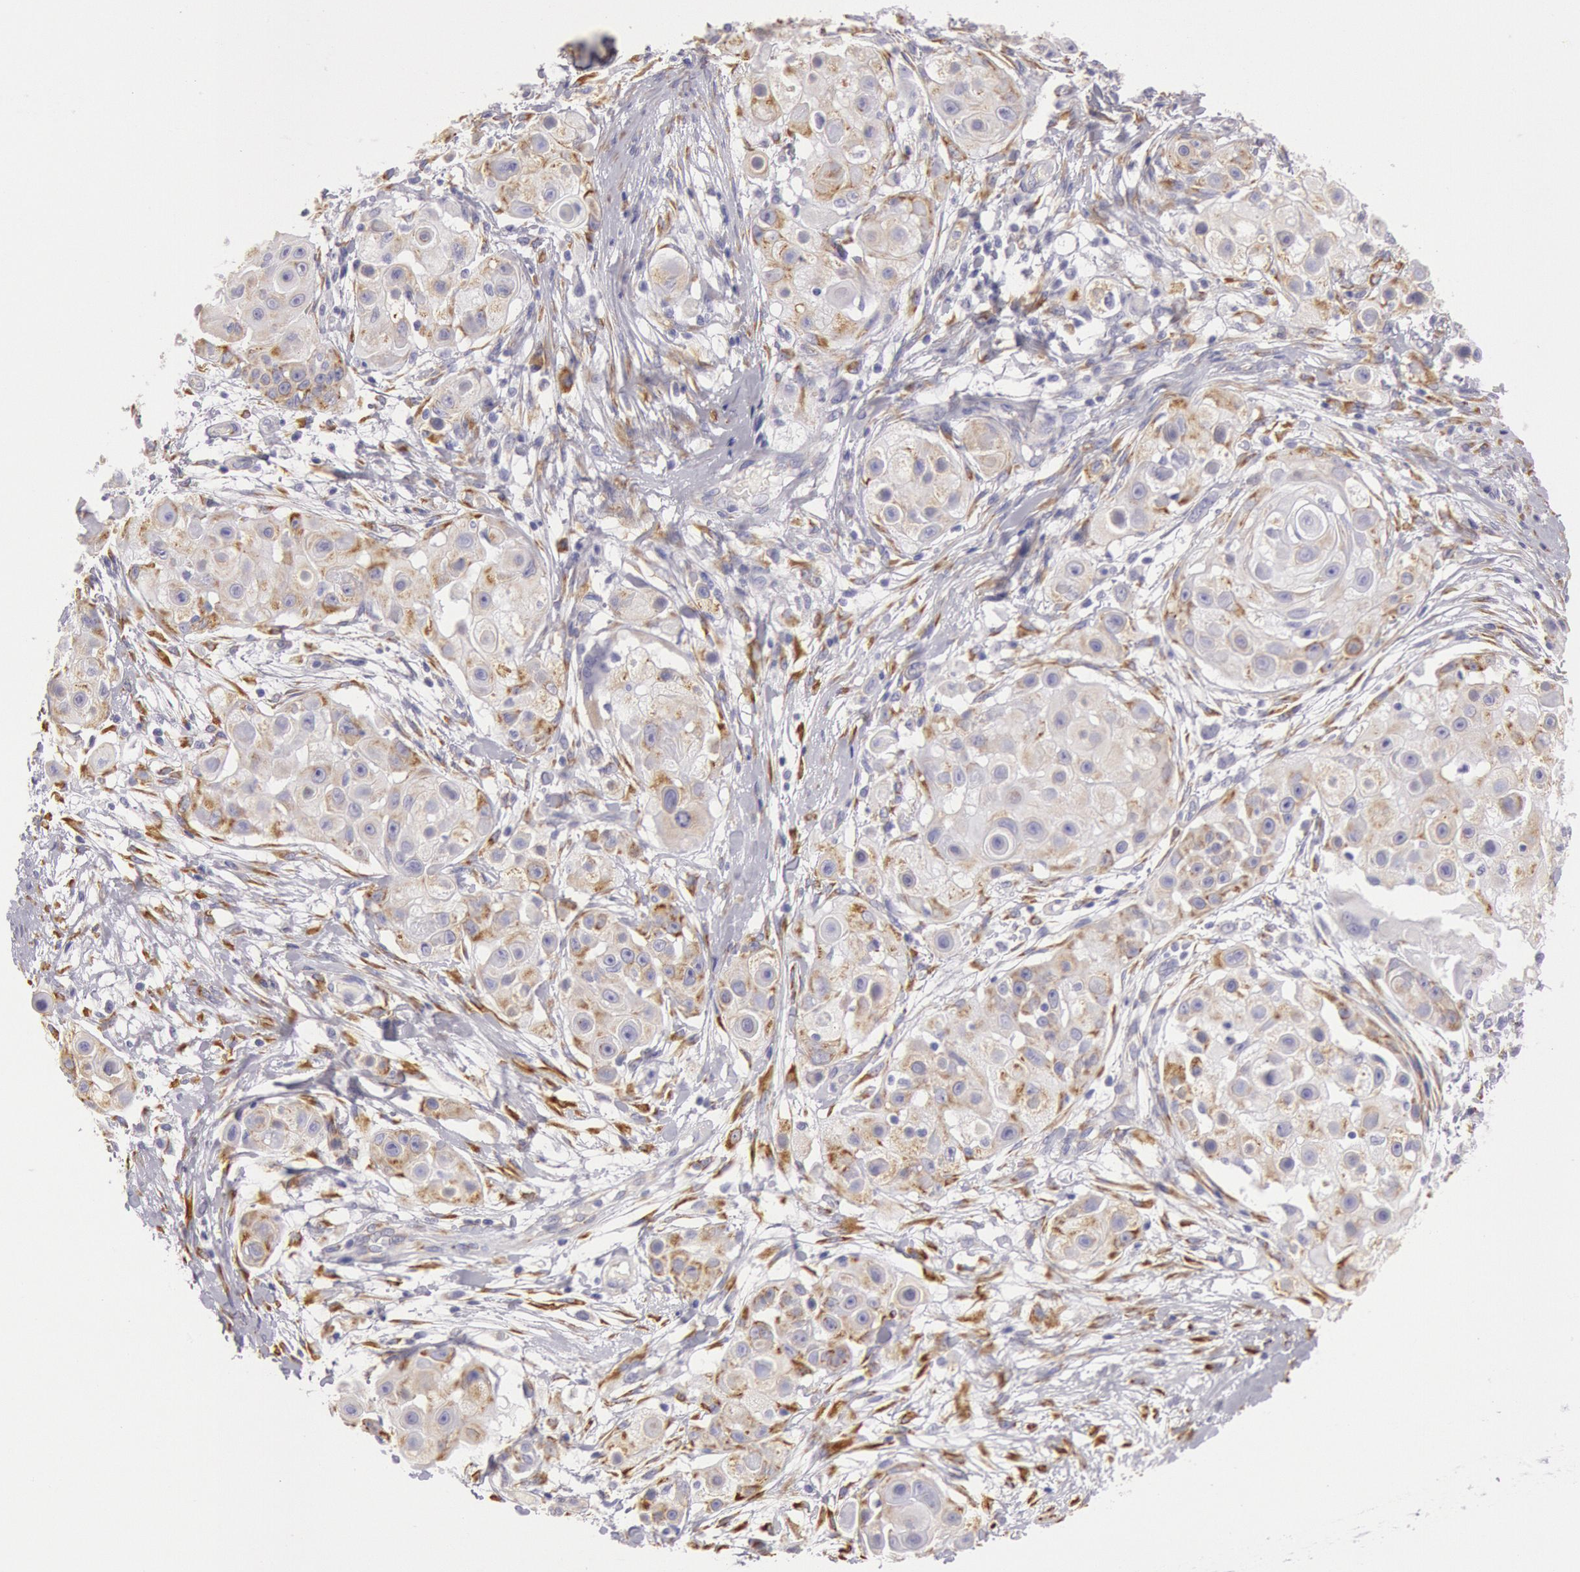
{"staining": {"intensity": "weak", "quantity": ">75%", "location": "cytoplasmic/membranous"}, "tissue": "skin cancer", "cell_type": "Tumor cells", "image_type": "cancer", "snomed": [{"axis": "morphology", "description": "Squamous cell carcinoma, NOS"}, {"axis": "topography", "description": "Skin"}], "caption": "Immunohistochemical staining of skin squamous cell carcinoma demonstrates low levels of weak cytoplasmic/membranous staining in about >75% of tumor cells. (DAB (3,3'-diaminobenzidine) IHC with brightfield microscopy, high magnification).", "gene": "CIDEB", "patient": {"sex": "female", "age": 57}}